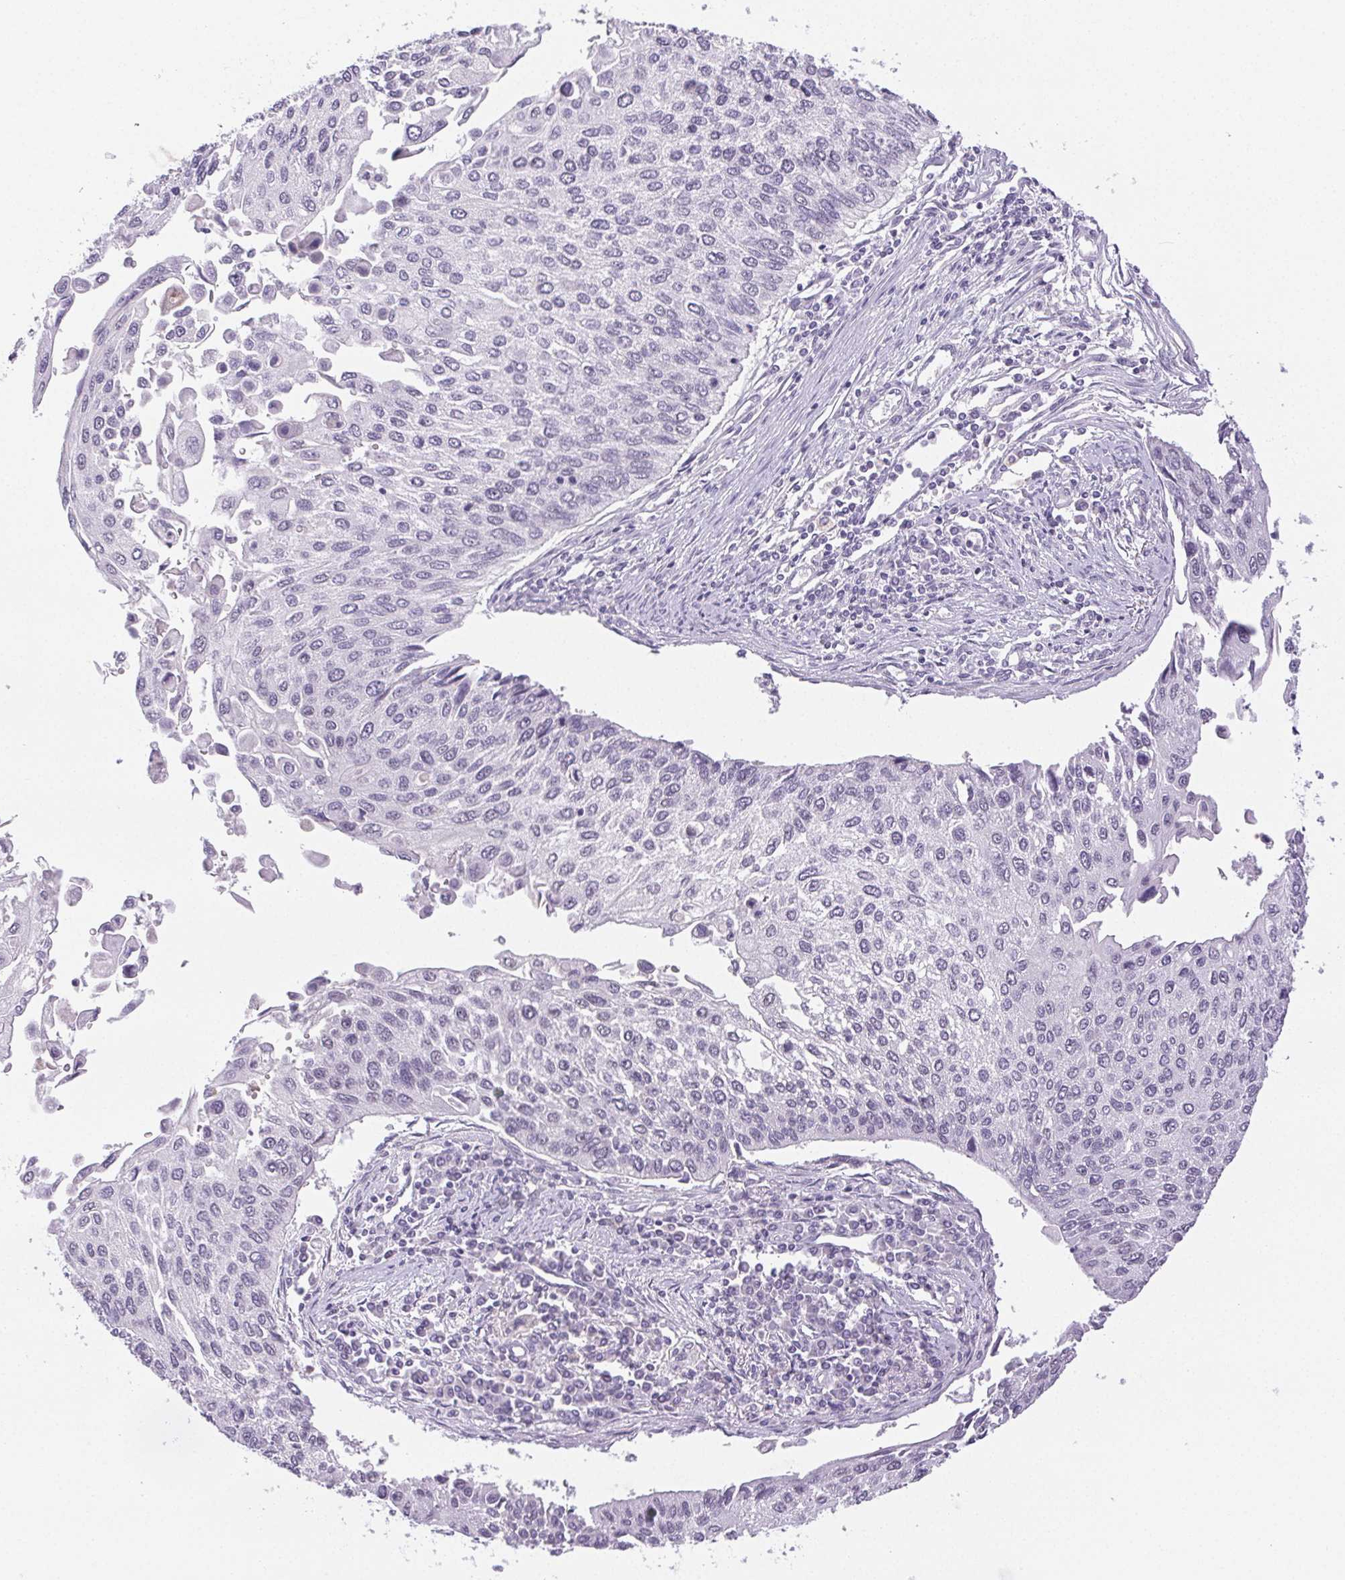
{"staining": {"intensity": "negative", "quantity": "none", "location": "none"}, "tissue": "lung cancer", "cell_type": "Tumor cells", "image_type": "cancer", "snomed": [{"axis": "morphology", "description": "Squamous cell carcinoma, NOS"}, {"axis": "morphology", "description": "Squamous cell carcinoma, metastatic, NOS"}, {"axis": "topography", "description": "Lung"}], "caption": "Immunohistochemical staining of lung cancer (metastatic squamous cell carcinoma) shows no significant expression in tumor cells. Brightfield microscopy of IHC stained with DAB (brown) and hematoxylin (blue), captured at high magnification.", "gene": "ST8SIA3", "patient": {"sex": "male", "age": 63}}